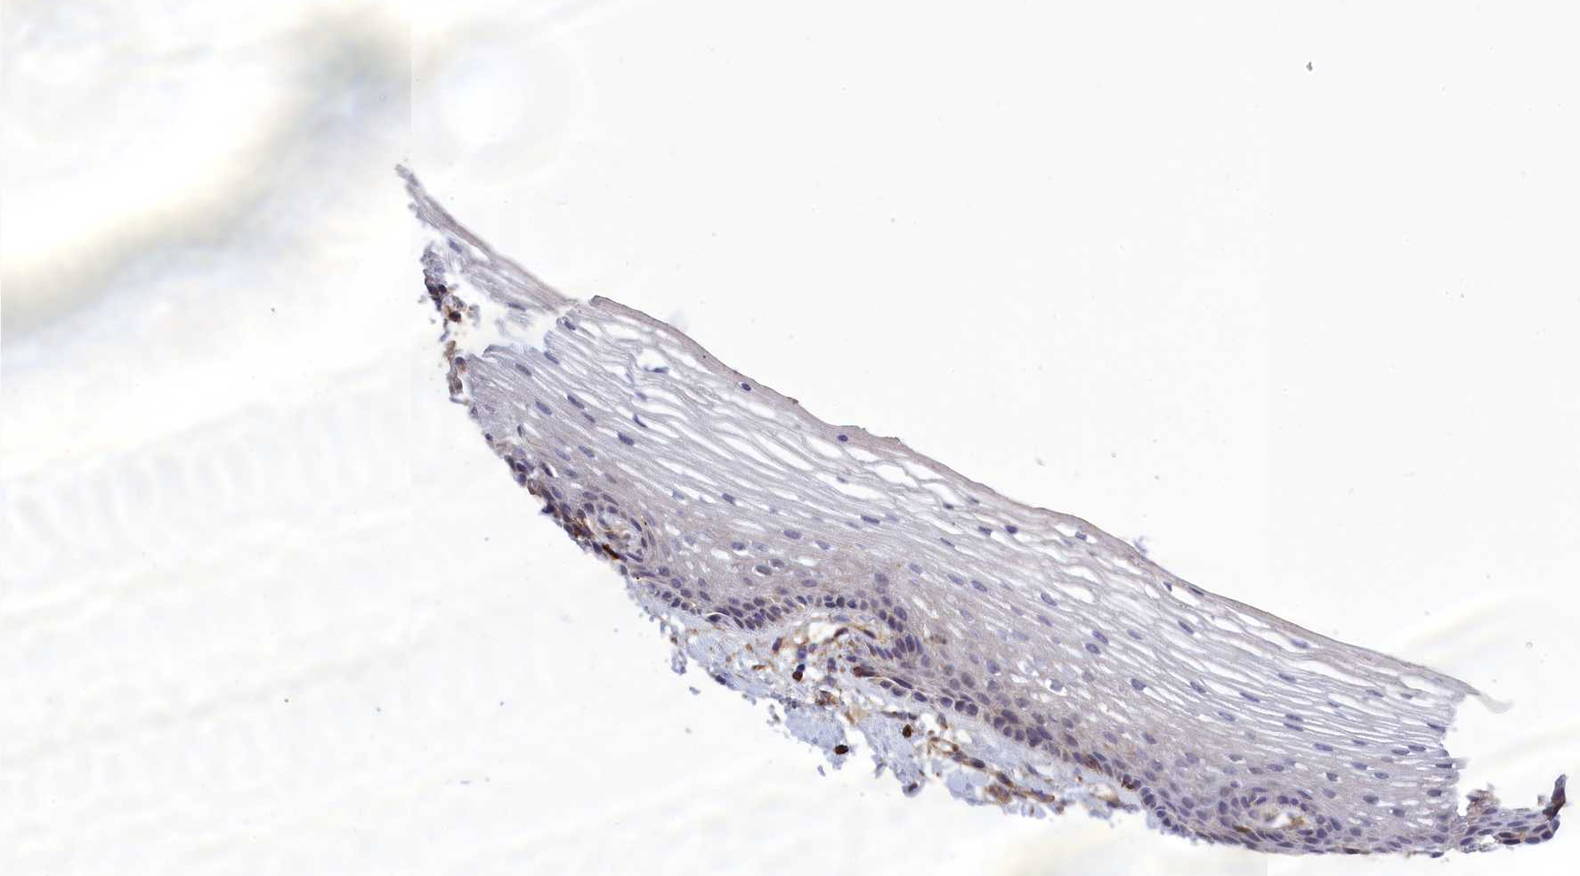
{"staining": {"intensity": "weak", "quantity": "25%-75%", "location": "cytoplasmic/membranous"}, "tissue": "vagina", "cell_type": "Squamous epithelial cells", "image_type": "normal", "snomed": [{"axis": "morphology", "description": "Normal tissue, NOS"}, {"axis": "topography", "description": "Vagina"}], "caption": "Immunohistochemical staining of unremarkable vagina demonstrates low levels of weak cytoplasmic/membranous expression in about 25%-75% of squamous epithelial cells.", "gene": "ANKRD27", "patient": {"sex": "female", "age": 46}}